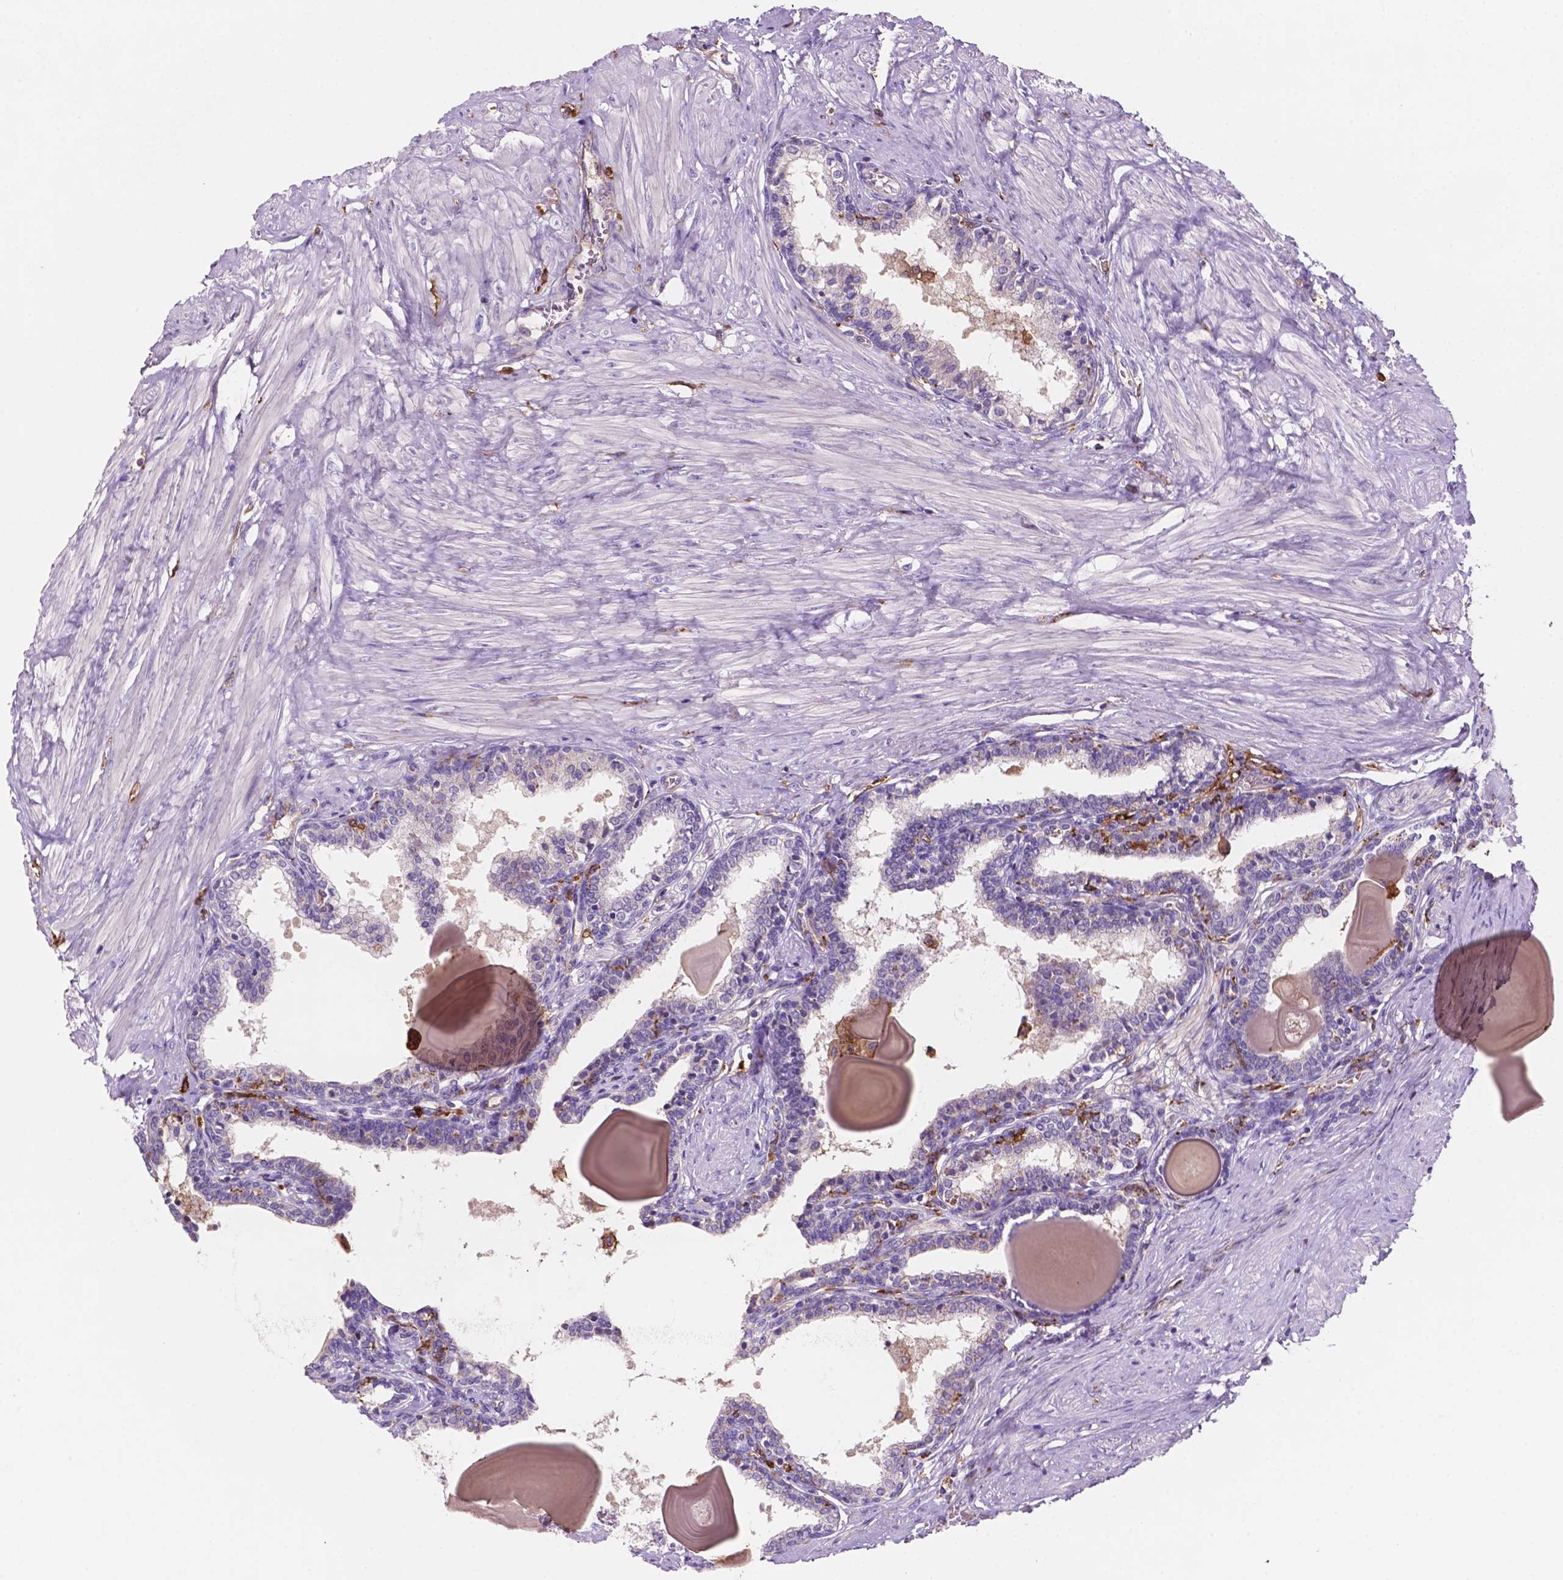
{"staining": {"intensity": "negative", "quantity": "none", "location": "none"}, "tissue": "prostate", "cell_type": "Glandular cells", "image_type": "normal", "snomed": [{"axis": "morphology", "description": "Normal tissue, NOS"}, {"axis": "topography", "description": "Prostate"}], "caption": "Image shows no significant protein positivity in glandular cells of unremarkable prostate.", "gene": "MKRN2OS", "patient": {"sex": "male", "age": 55}}